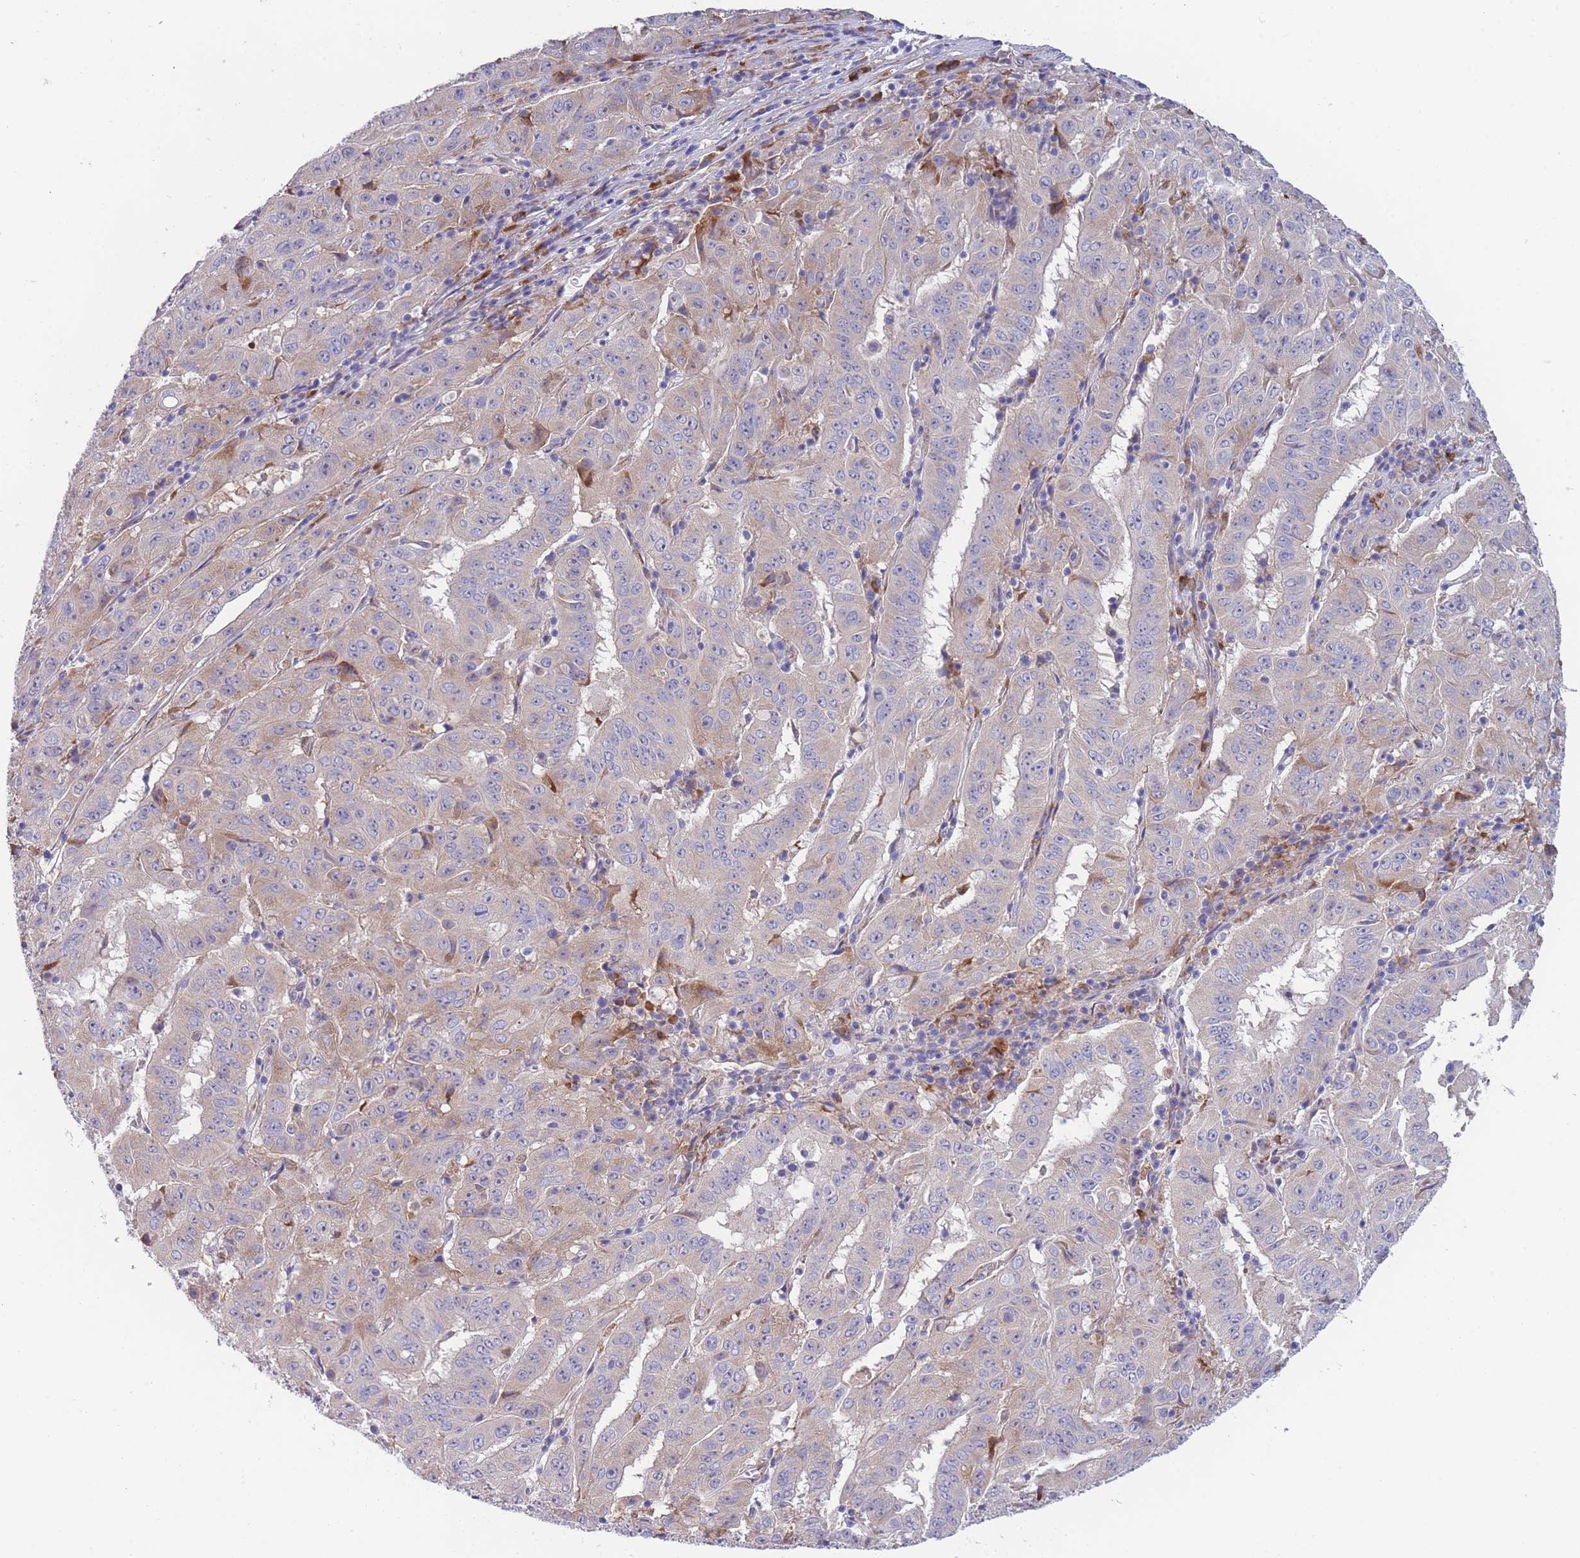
{"staining": {"intensity": "weak", "quantity": "25%-75%", "location": "cytoplasmic/membranous"}, "tissue": "pancreatic cancer", "cell_type": "Tumor cells", "image_type": "cancer", "snomed": [{"axis": "morphology", "description": "Adenocarcinoma, NOS"}, {"axis": "topography", "description": "Pancreas"}], "caption": "Tumor cells show weak cytoplasmic/membranous positivity in about 25%-75% of cells in pancreatic adenocarcinoma. The staining was performed using DAB (3,3'-diaminobenzidine) to visualize the protein expression in brown, while the nuclei were stained in blue with hematoxylin (Magnification: 20x).", "gene": "NDUFAF6", "patient": {"sex": "male", "age": 63}}